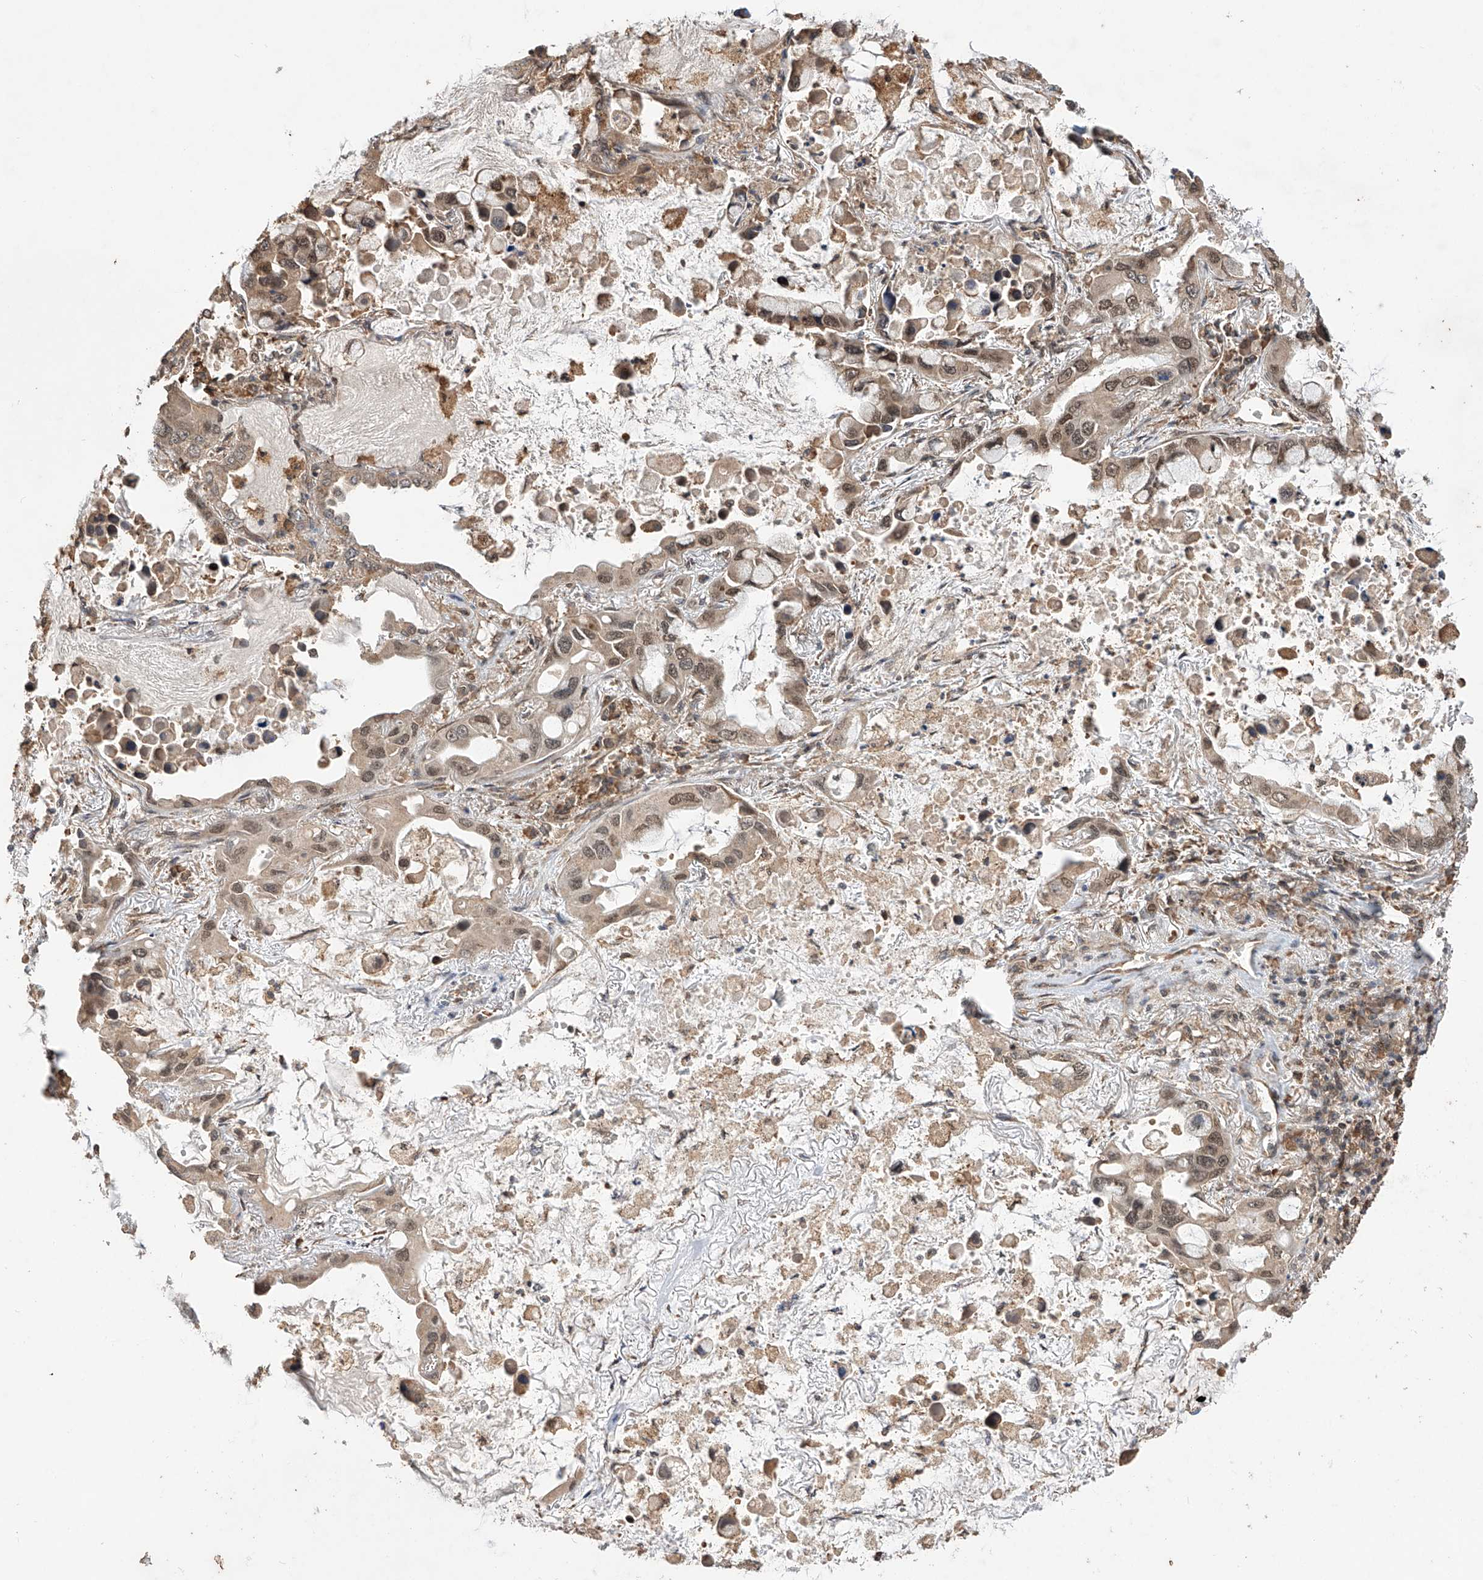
{"staining": {"intensity": "moderate", "quantity": ">75%", "location": "nuclear"}, "tissue": "lung cancer", "cell_type": "Tumor cells", "image_type": "cancer", "snomed": [{"axis": "morphology", "description": "Adenocarcinoma, NOS"}, {"axis": "topography", "description": "Lung"}], "caption": "Tumor cells show moderate nuclear expression in approximately >75% of cells in lung cancer.", "gene": "RILPL2", "patient": {"sex": "male", "age": 64}}